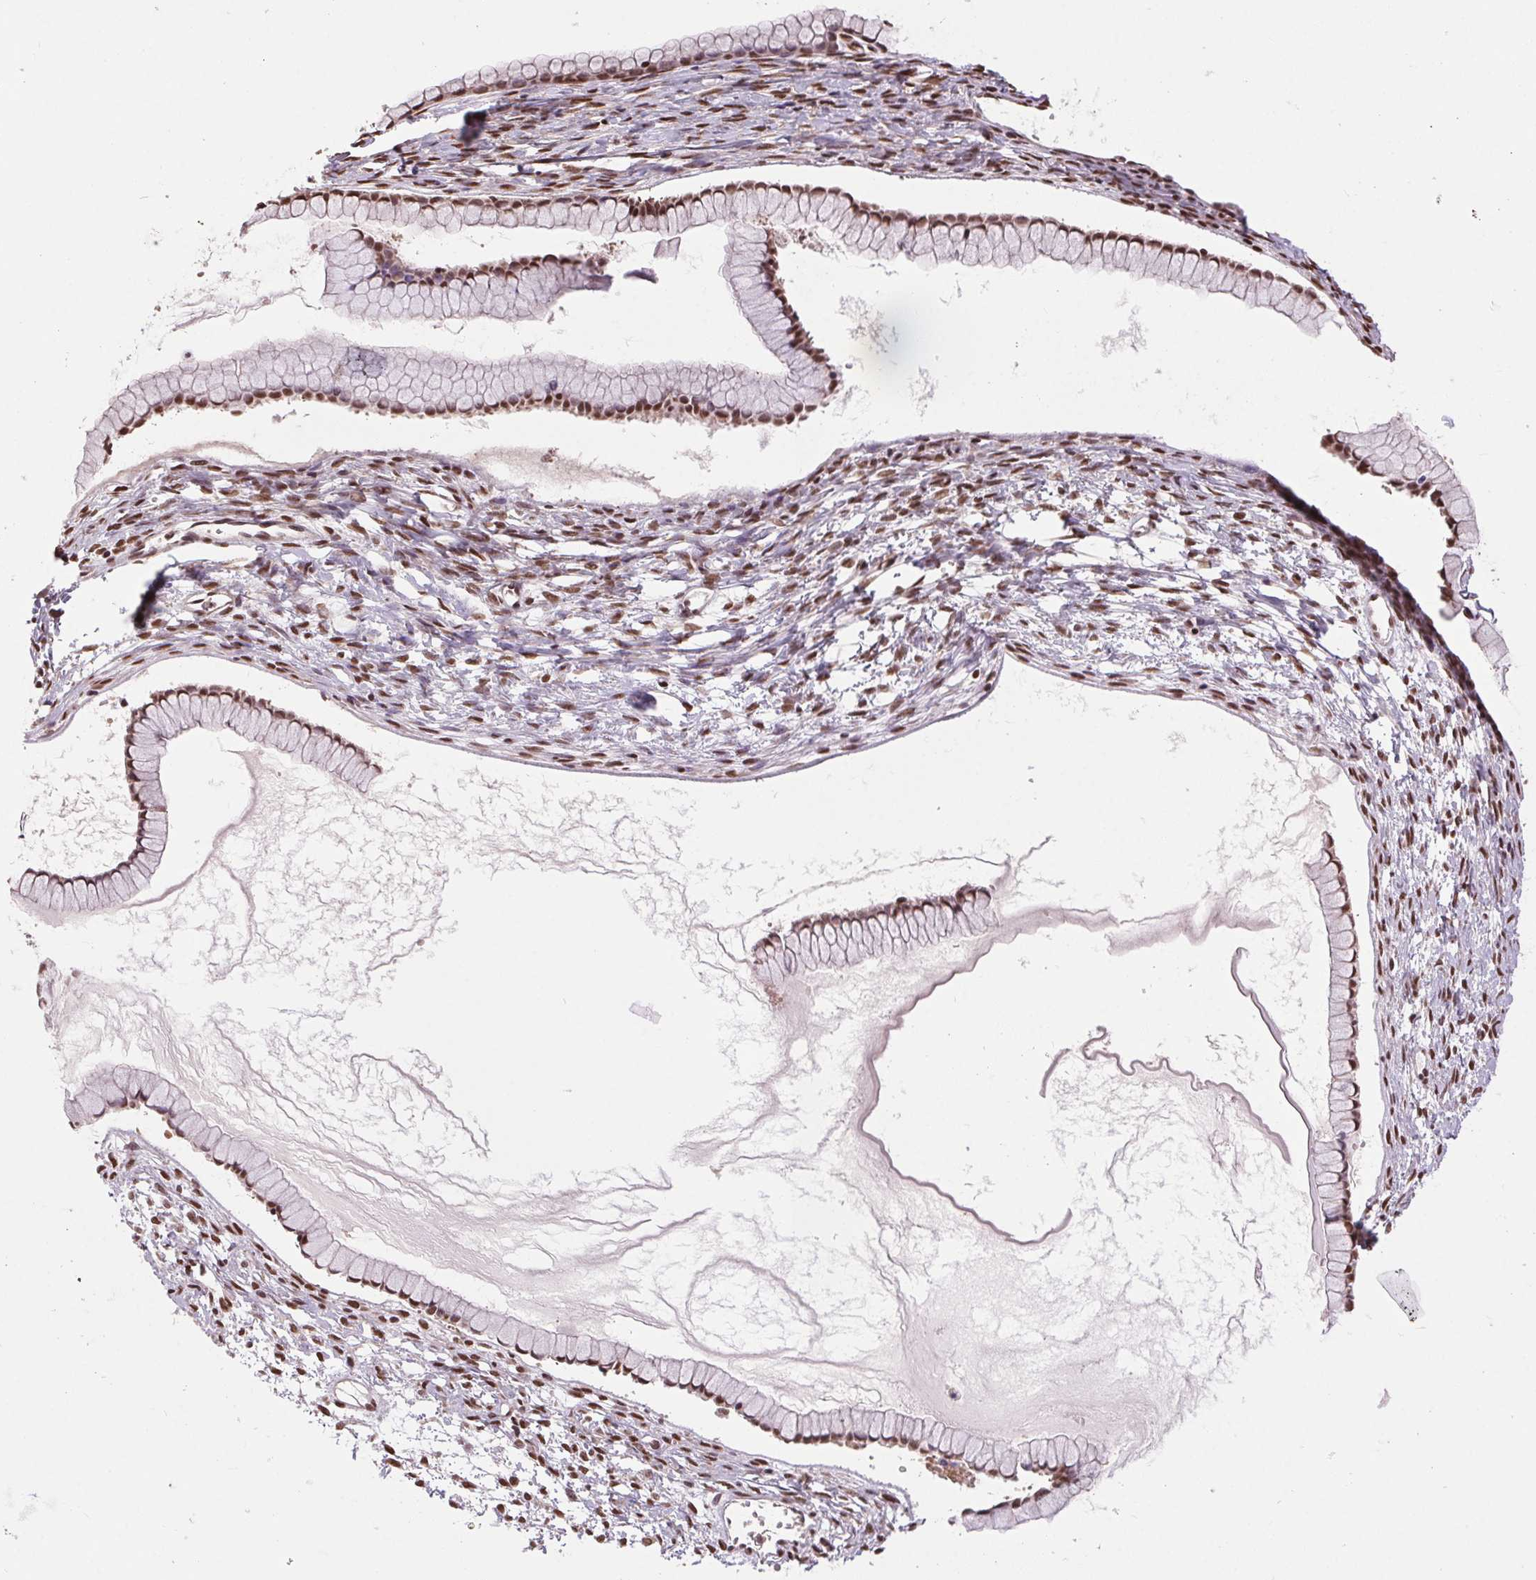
{"staining": {"intensity": "moderate", "quantity": ">75%", "location": "nuclear"}, "tissue": "ovarian cancer", "cell_type": "Tumor cells", "image_type": "cancer", "snomed": [{"axis": "morphology", "description": "Cystadenocarcinoma, mucinous, NOS"}, {"axis": "topography", "description": "Ovary"}], "caption": "Moderate nuclear protein expression is present in approximately >75% of tumor cells in ovarian cancer (mucinous cystadenocarcinoma).", "gene": "RAD23A", "patient": {"sex": "female", "age": 41}}